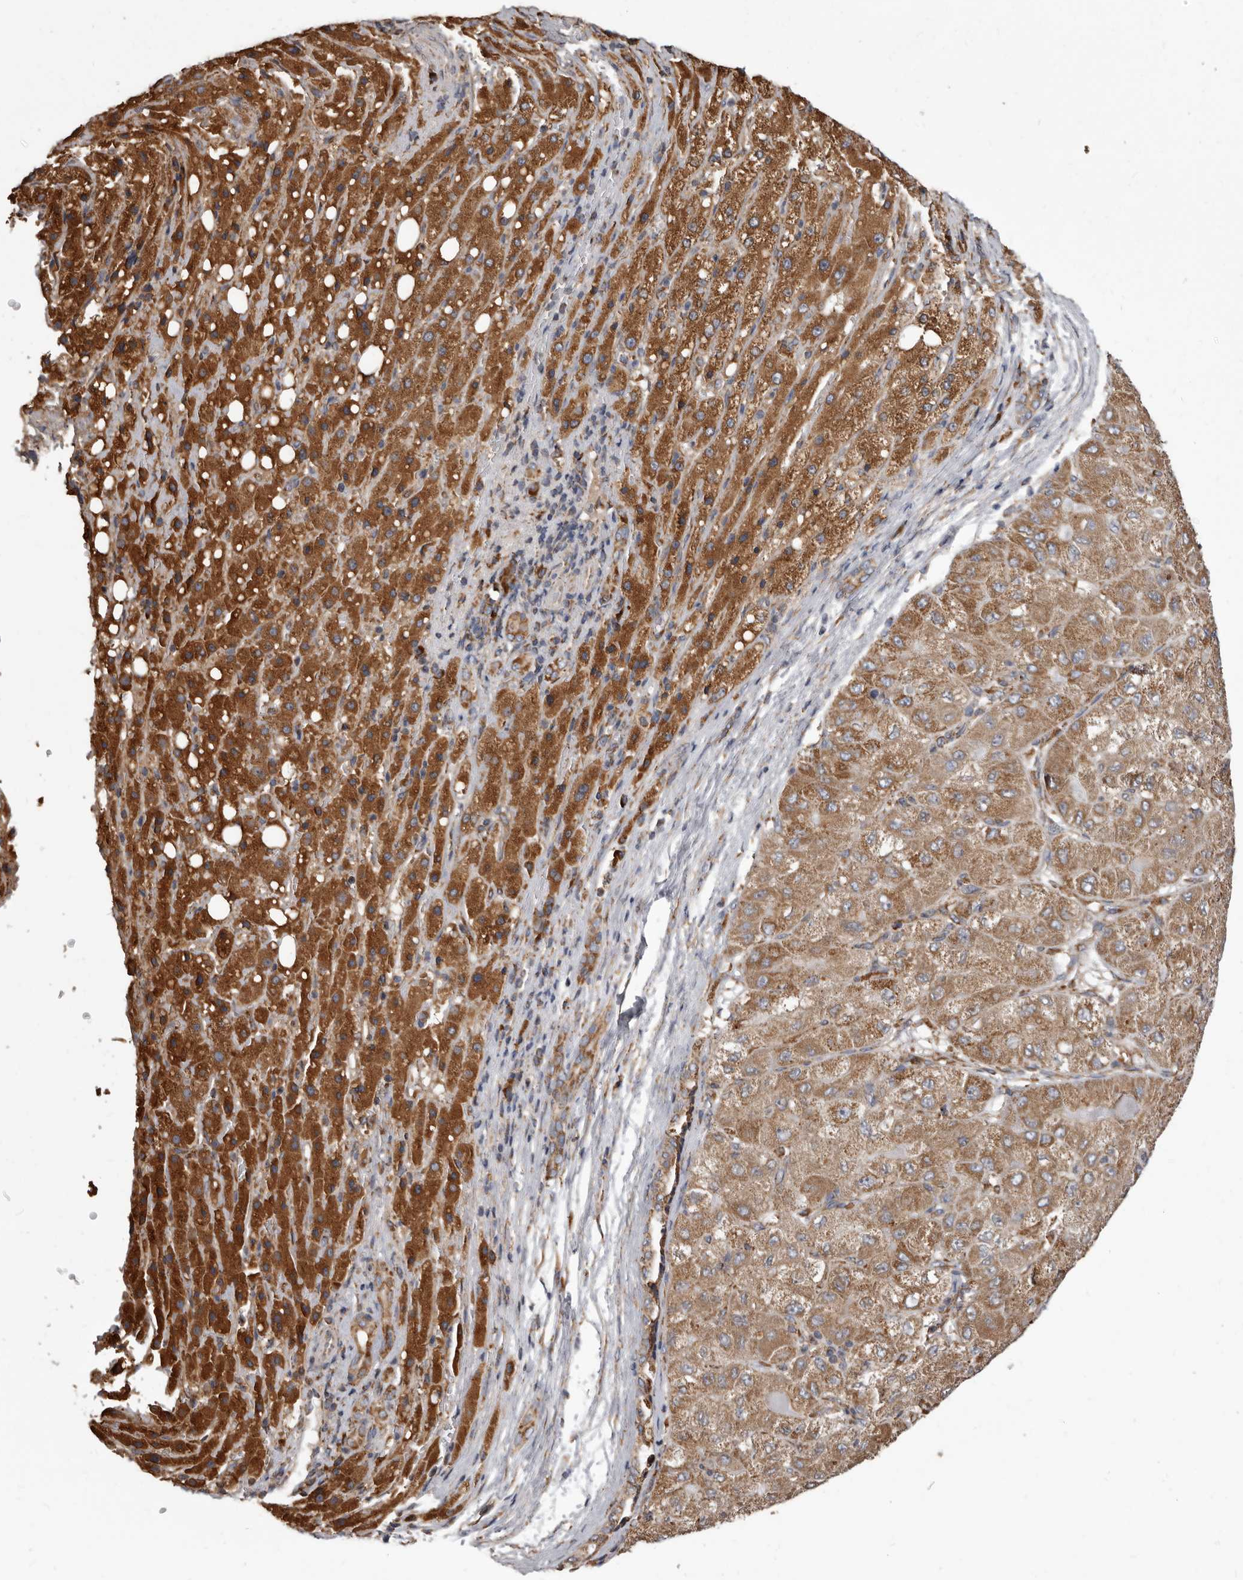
{"staining": {"intensity": "moderate", "quantity": ">75%", "location": "cytoplasmic/membranous"}, "tissue": "liver cancer", "cell_type": "Tumor cells", "image_type": "cancer", "snomed": [{"axis": "morphology", "description": "Carcinoma, Hepatocellular, NOS"}, {"axis": "topography", "description": "Liver"}], "caption": "A medium amount of moderate cytoplasmic/membranous expression is present in about >75% of tumor cells in hepatocellular carcinoma (liver) tissue. (Brightfield microscopy of DAB IHC at high magnification).", "gene": "CDK5RAP3", "patient": {"sex": "male", "age": 80}}